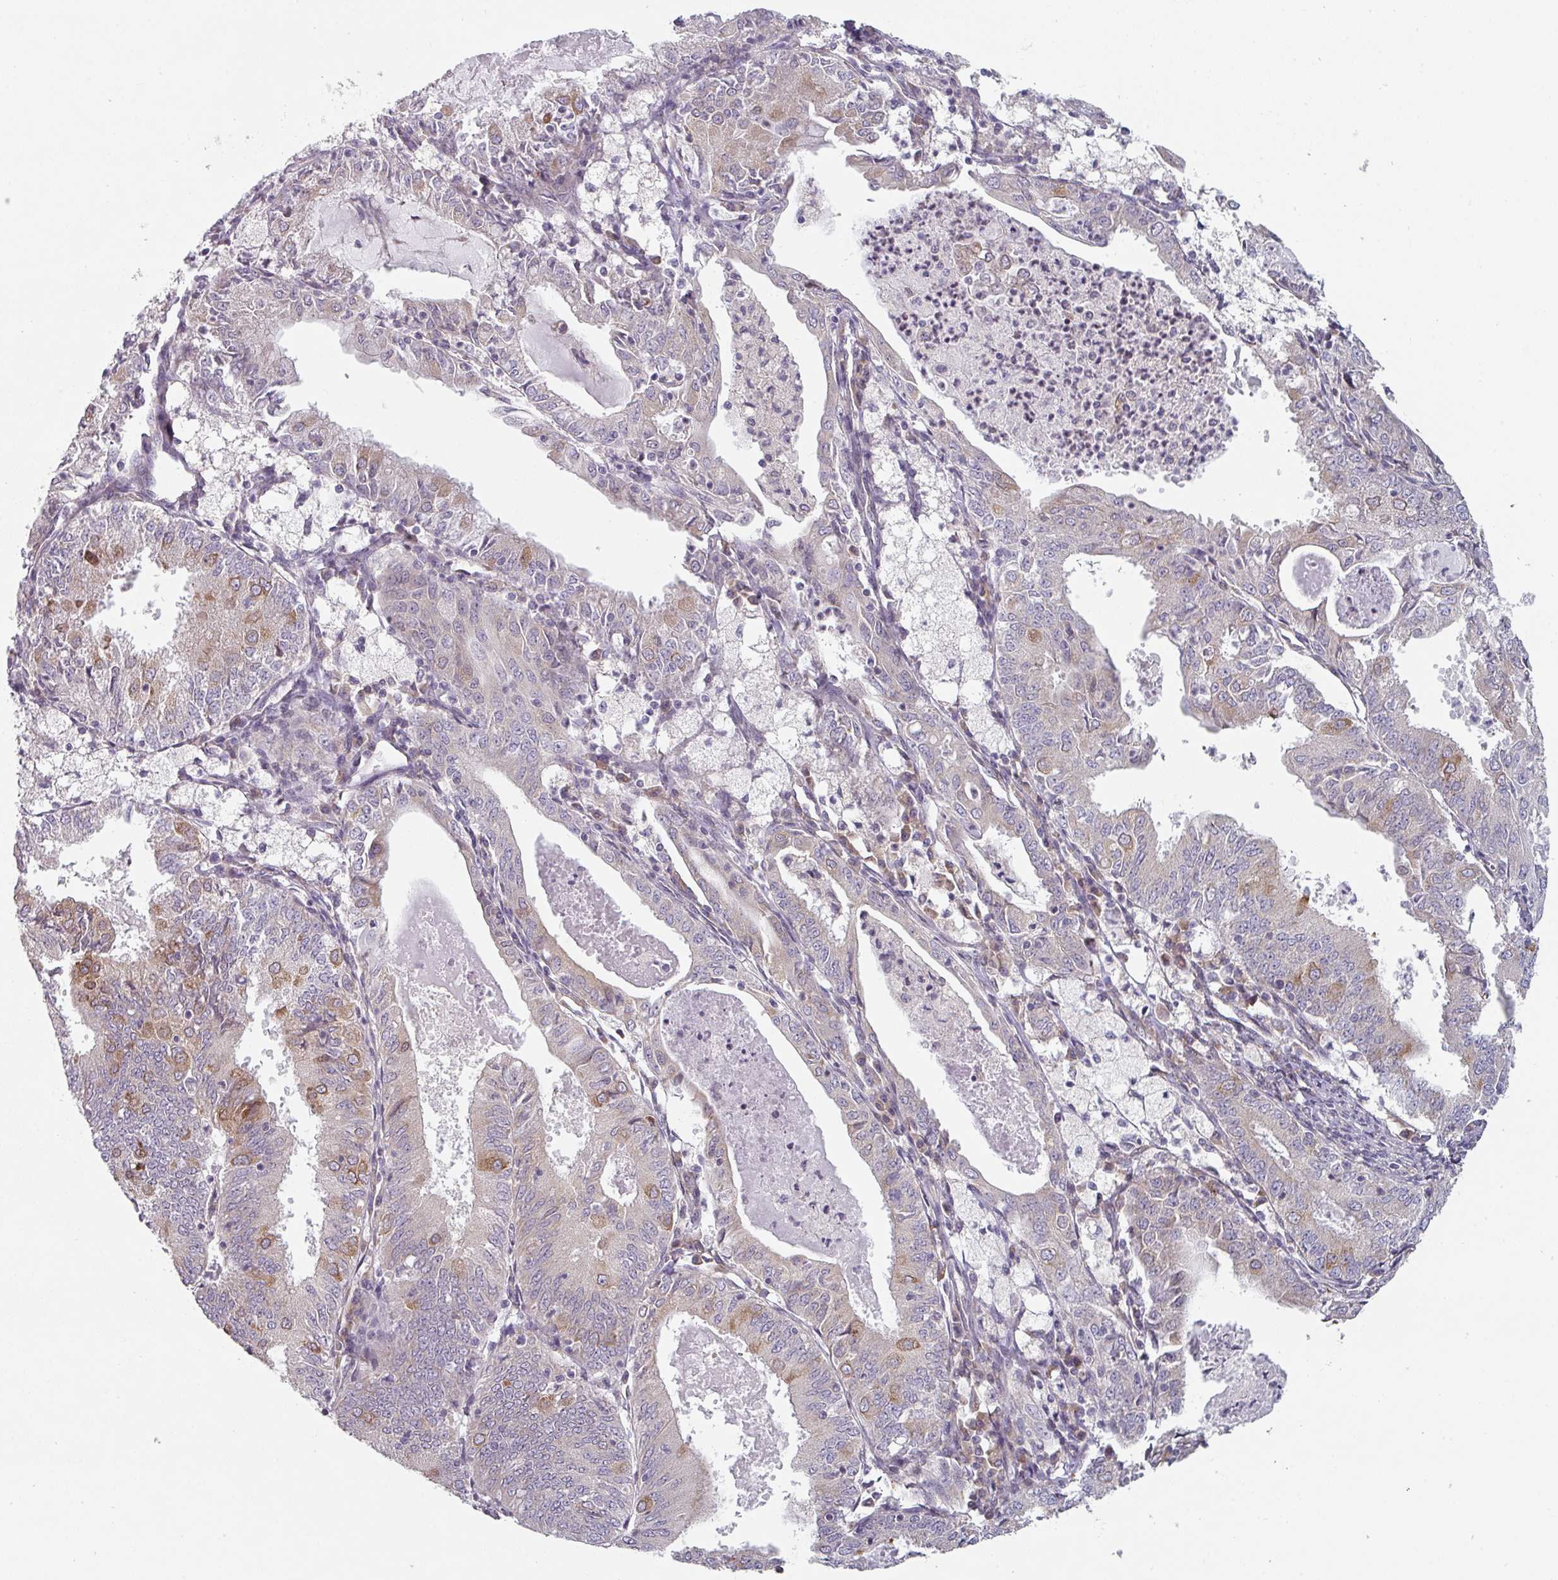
{"staining": {"intensity": "moderate", "quantity": "<25%", "location": "cytoplasmic/membranous"}, "tissue": "endometrial cancer", "cell_type": "Tumor cells", "image_type": "cancer", "snomed": [{"axis": "morphology", "description": "Adenocarcinoma, NOS"}, {"axis": "topography", "description": "Endometrium"}], "caption": "Brown immunohistochemical staining in human endometrial cancer shows moderate cytoplasmic/membranous positivity in about <25% of tumor cells.", "gene": "TAPT1", "patient": {"sex": "female", "age": 57}}